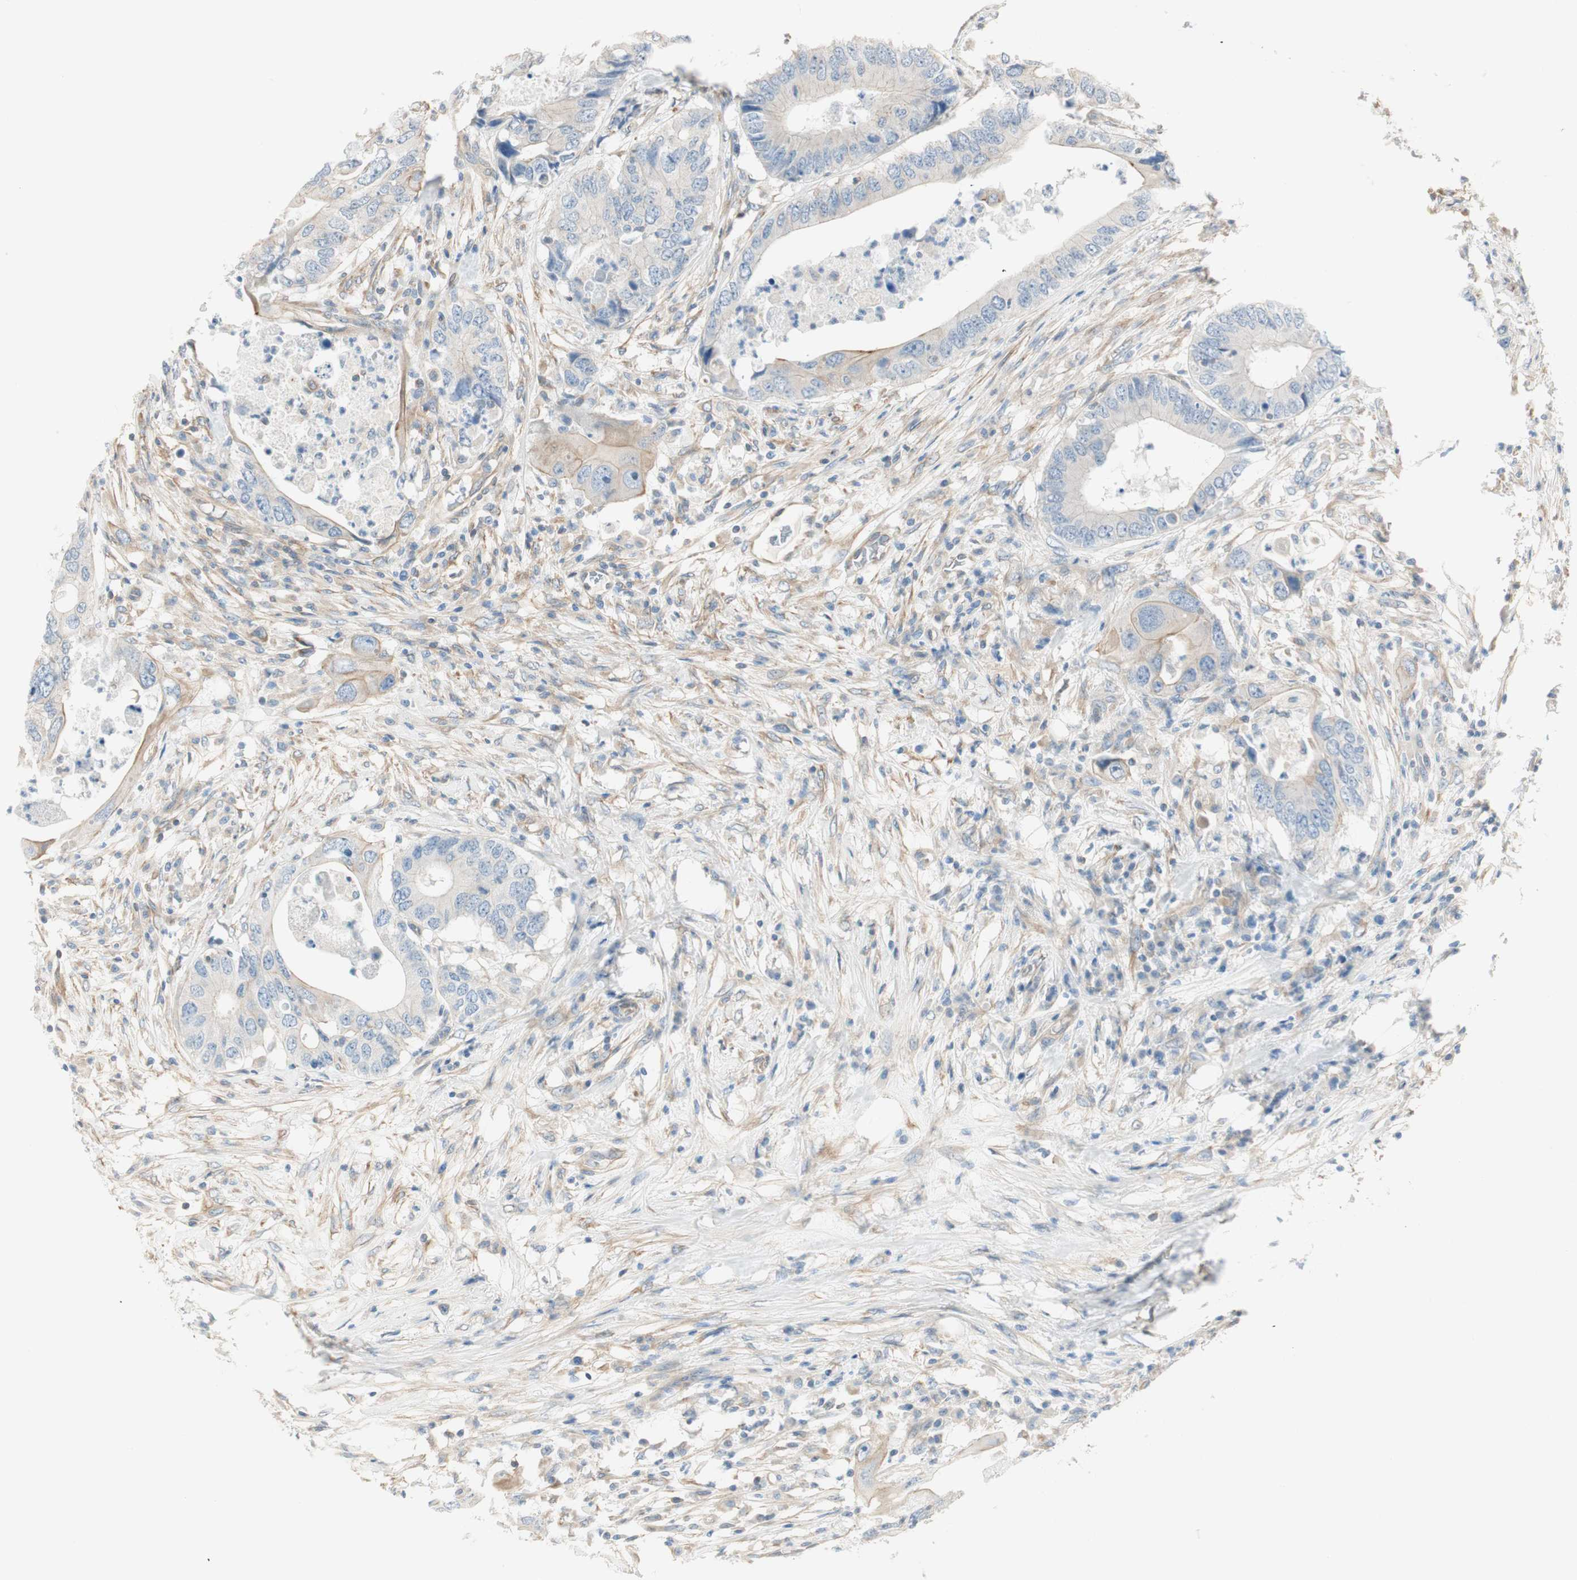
{"staining": {"intensity": "weak", "quantity": "<25%", "location": "cytoplasmic/membranous"}, "tissue": "colorectal cancer", "cell_type": "Tumor cells", "image_type": "cancer", "snomed": [{"axis": "morphology", "description": "Adenocarcinoma, NOS"}, {"axis": "topography", "description": "Colon"}], "caption": "The histopathology image demonstrates no staining of tumor cells in colorectal adenocarcinoma.", "gene": "CDK3", "patient": {"sex": "male", "age": 71}}